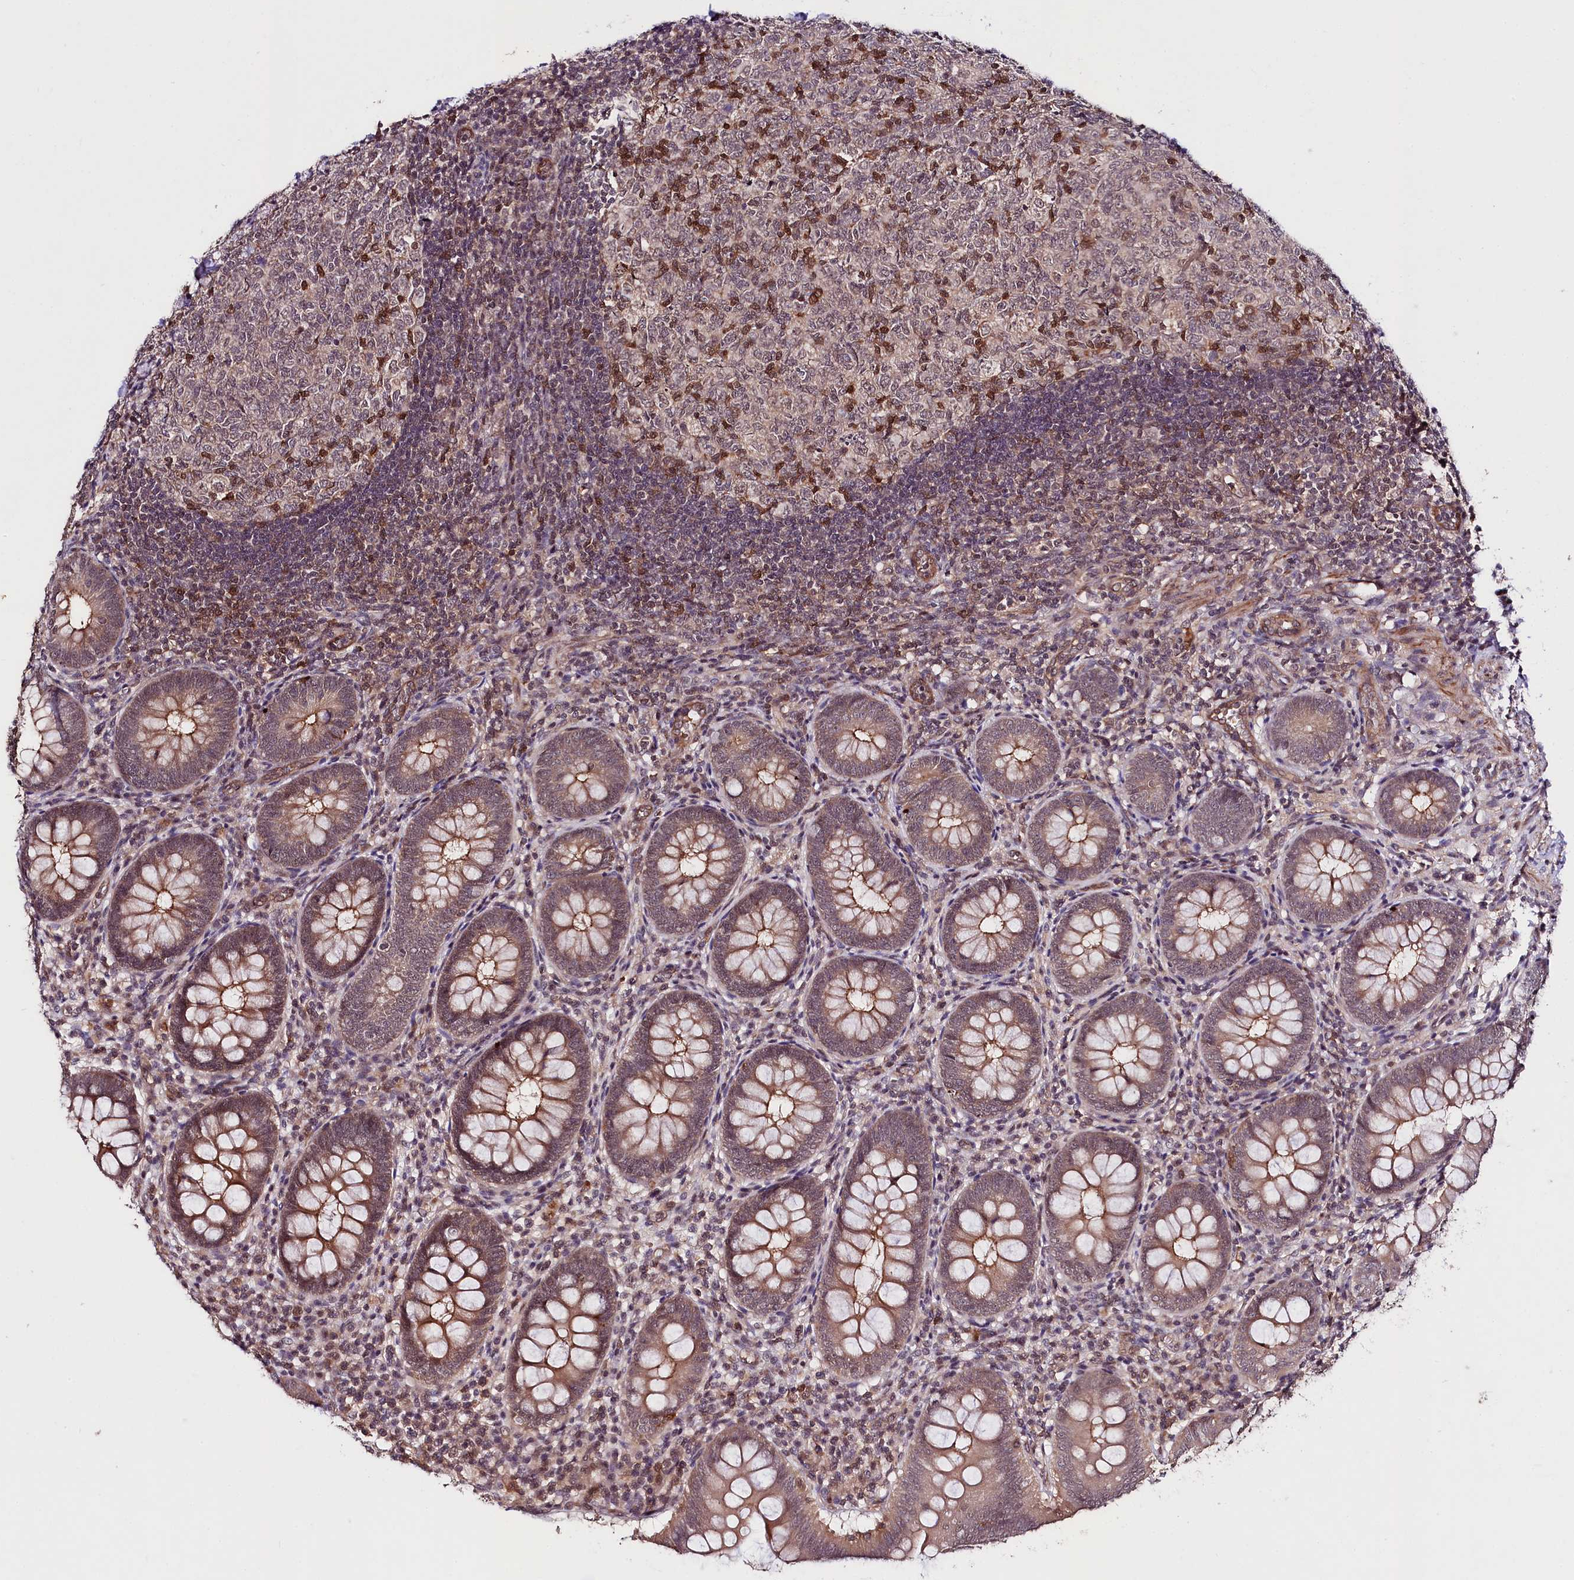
{"staining": {"intensity": "moderate", "quantity": ">75%", "location": "cytoplasmic/membranous"}, "tissue": "appendix", "cell_type": "Glandular cells", "image_type": "normal", "snomed": [{"axis": "morphology", "description": "Normal tissue, NOS"}, {"axis": "topography", "description": "Appendix"}], "caption": "This image reveals normal appendix stained with IHC to label a protein in brown. The cytoplasmic/membranous of glandular cells show moderate positivity for the protein. Nuclei are counter-stained blue.", "gene": "TAFAZZIN", "patient": {"sex": "male", "age": 14}}